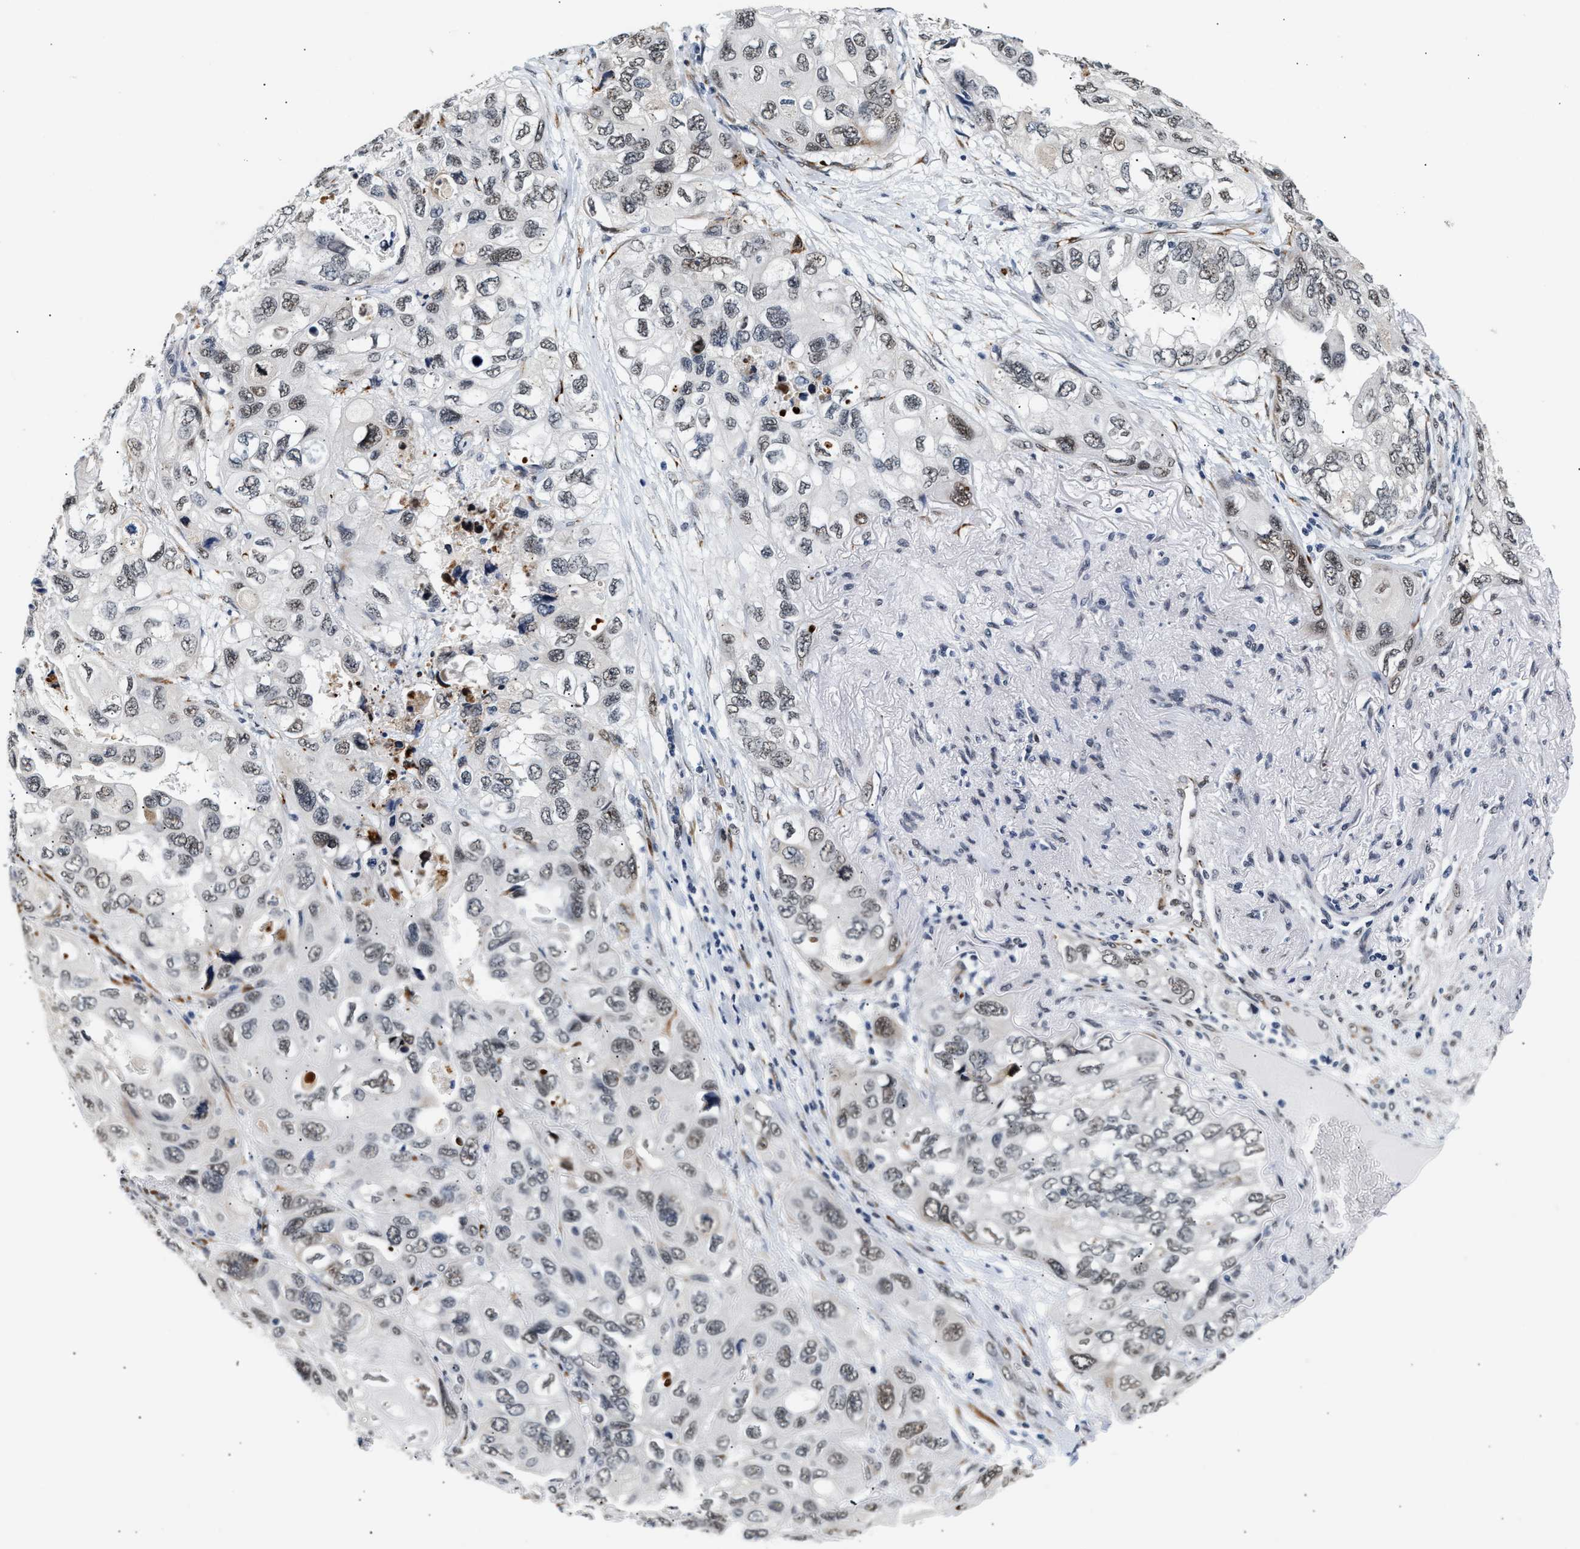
{"staining": {"intensity": "weak", "quantity": ">75%", "location": "nuclear"}, "tissue": "lung cancer", "cell_type": "Tumor cells", "image_type": "cancer", "snomed": [{"axis": "morphology", "description": "Squamous cell carcinoma, NOS"}, {"axis": "topography", "description": "Lung"}], "caption": "Protein staining of lung cancer tissue exhibits weak nuclear staining in about >75% of tumor cells.", "gene": "THOC1", "patient": {"sex": "female", "age": 73}}